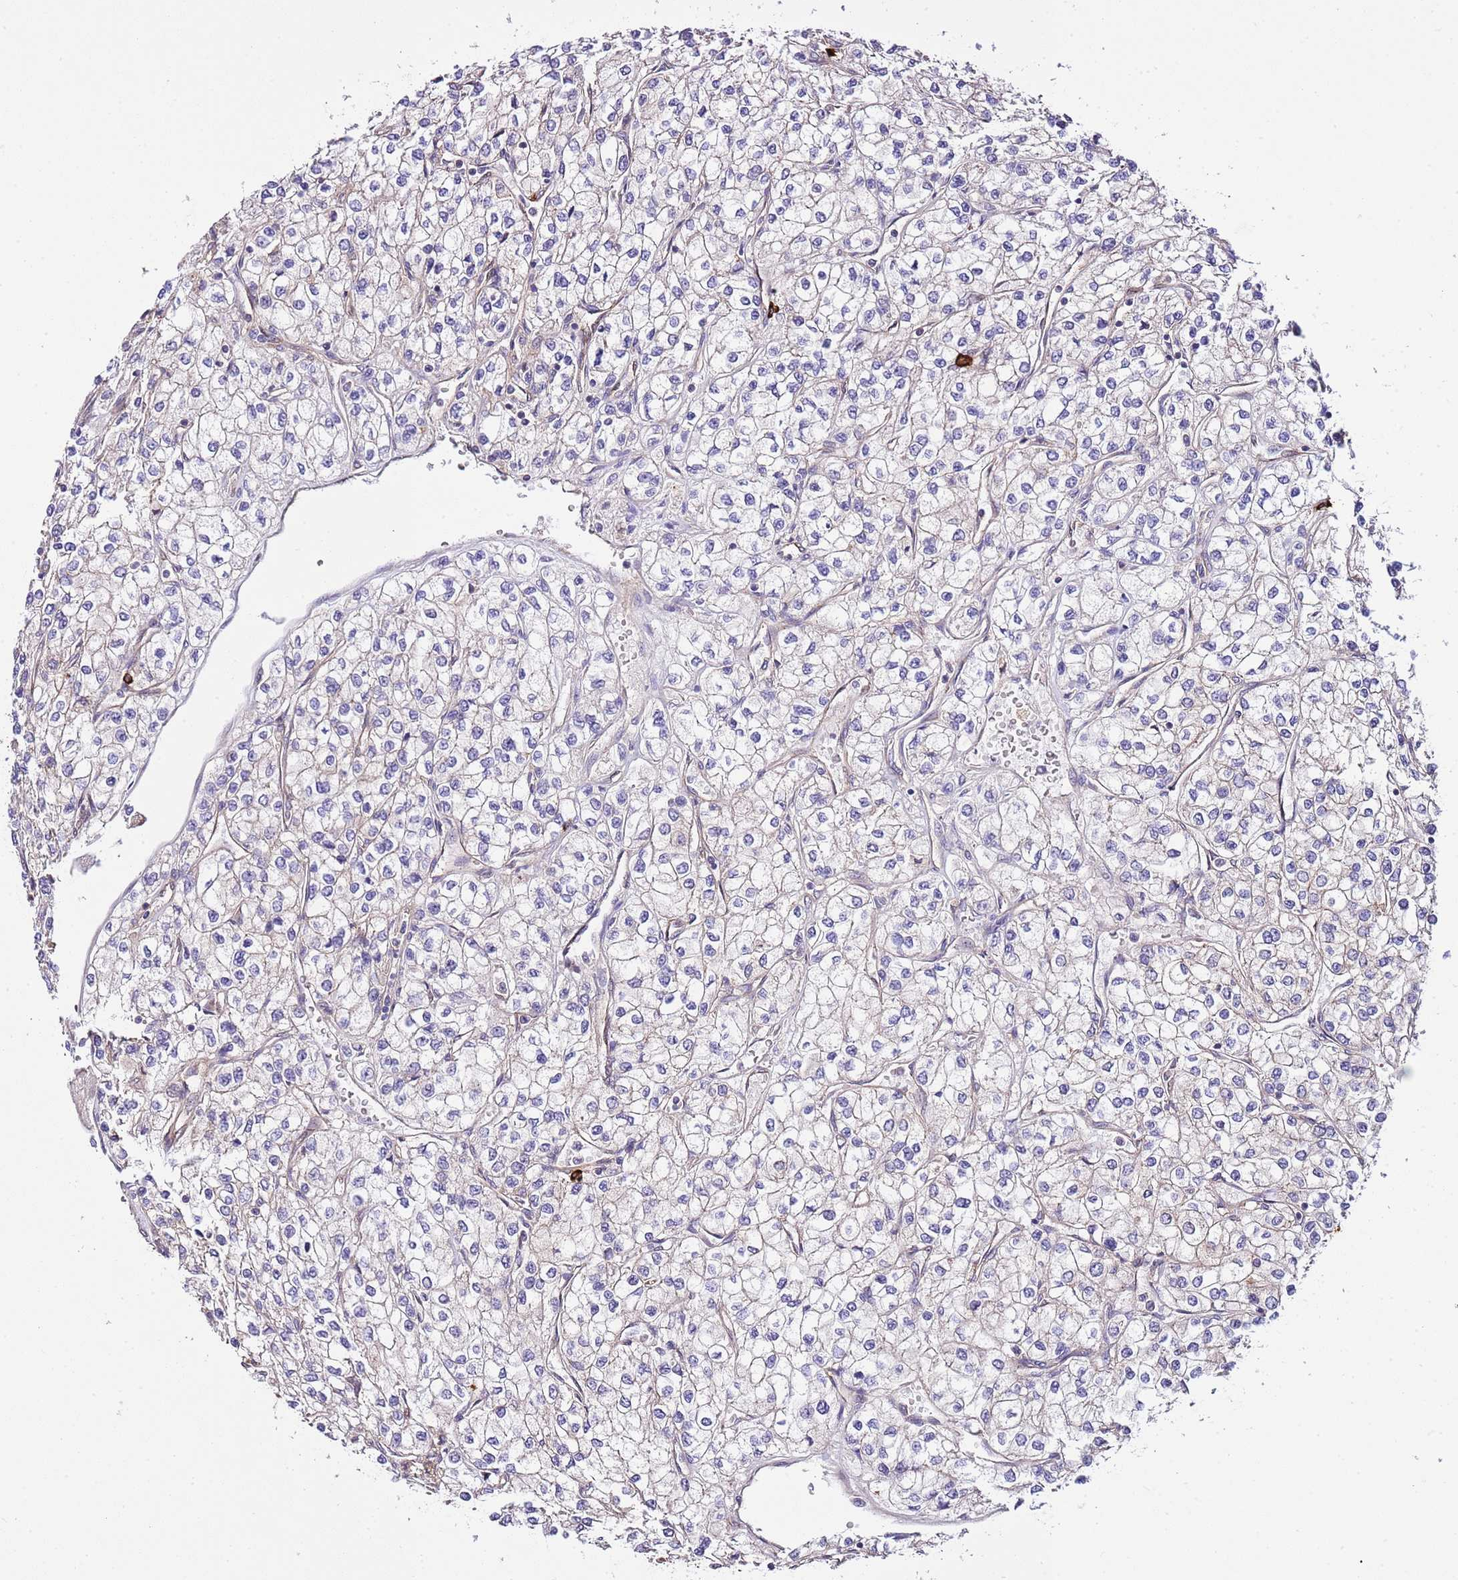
{"staining": {"intensity": "negative", "quantity": "none", "location": "none"}, "tissue": "renal cancer", "cell_type": "Tumor cells", "image_type": "cancer", "snomed": [{"axis": "morphology", "description": "Adenocarcinoma, NOS"}, {"axis": "topography", "description": "Kidney"}], "caption": "High magnification brightfield microscopy of adenocarcinoma (renal) stained with DAB (3,3'-diaminobenzidine) (brown) and counterstained with hematoxylin (blue): tumor cells show no significant expression.", "gene": "DONSON", "patient": {"sex": "male", "age": 80}}